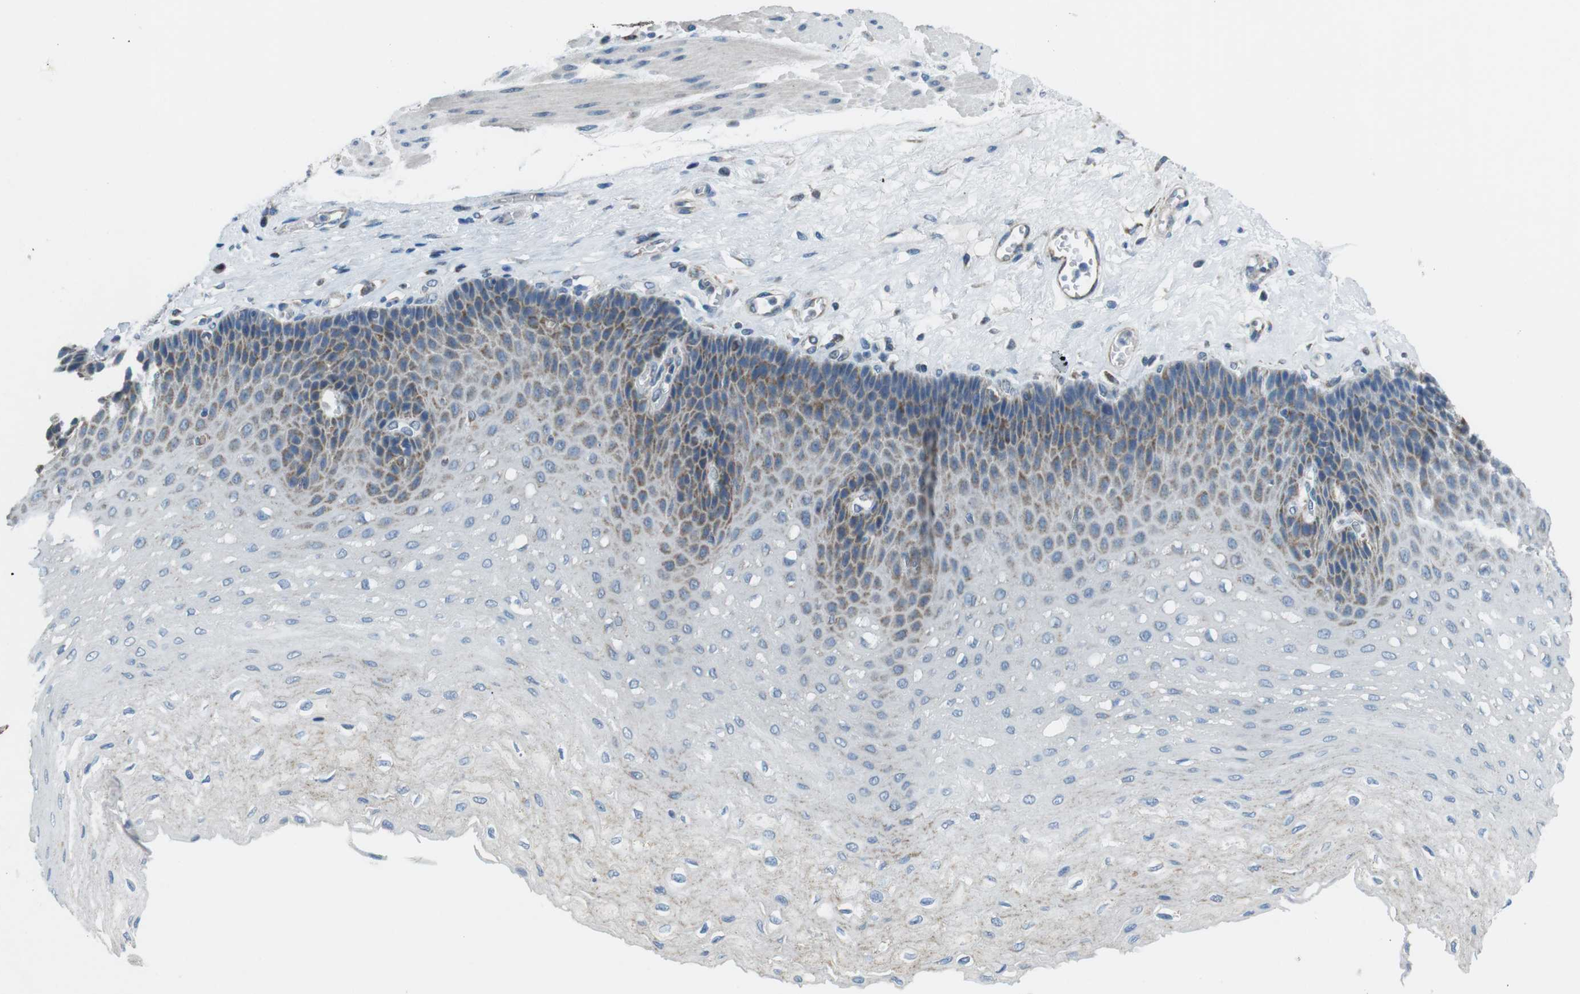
{"staining": {"intensity": "moderate", "quantity": "<25%", "location": "cytoplasmic/membranous"}, "tissue": "esophagus", "cell_type": "Squamous epithelial cells", "image_type": "normal", "snomed": [{"axis": "morphology", "description": "Normal tissue, NOS"}, {"axis": "topography", "description": "Esophagus"}], "caption": "Protein expression analysis of benign esophagus demonstrates moderate cytoplasmic/membranous staining in about <25% of squamous epithelial cells.", "gene": "BACE1", "patient": {"sex": "female", "age": 72}}